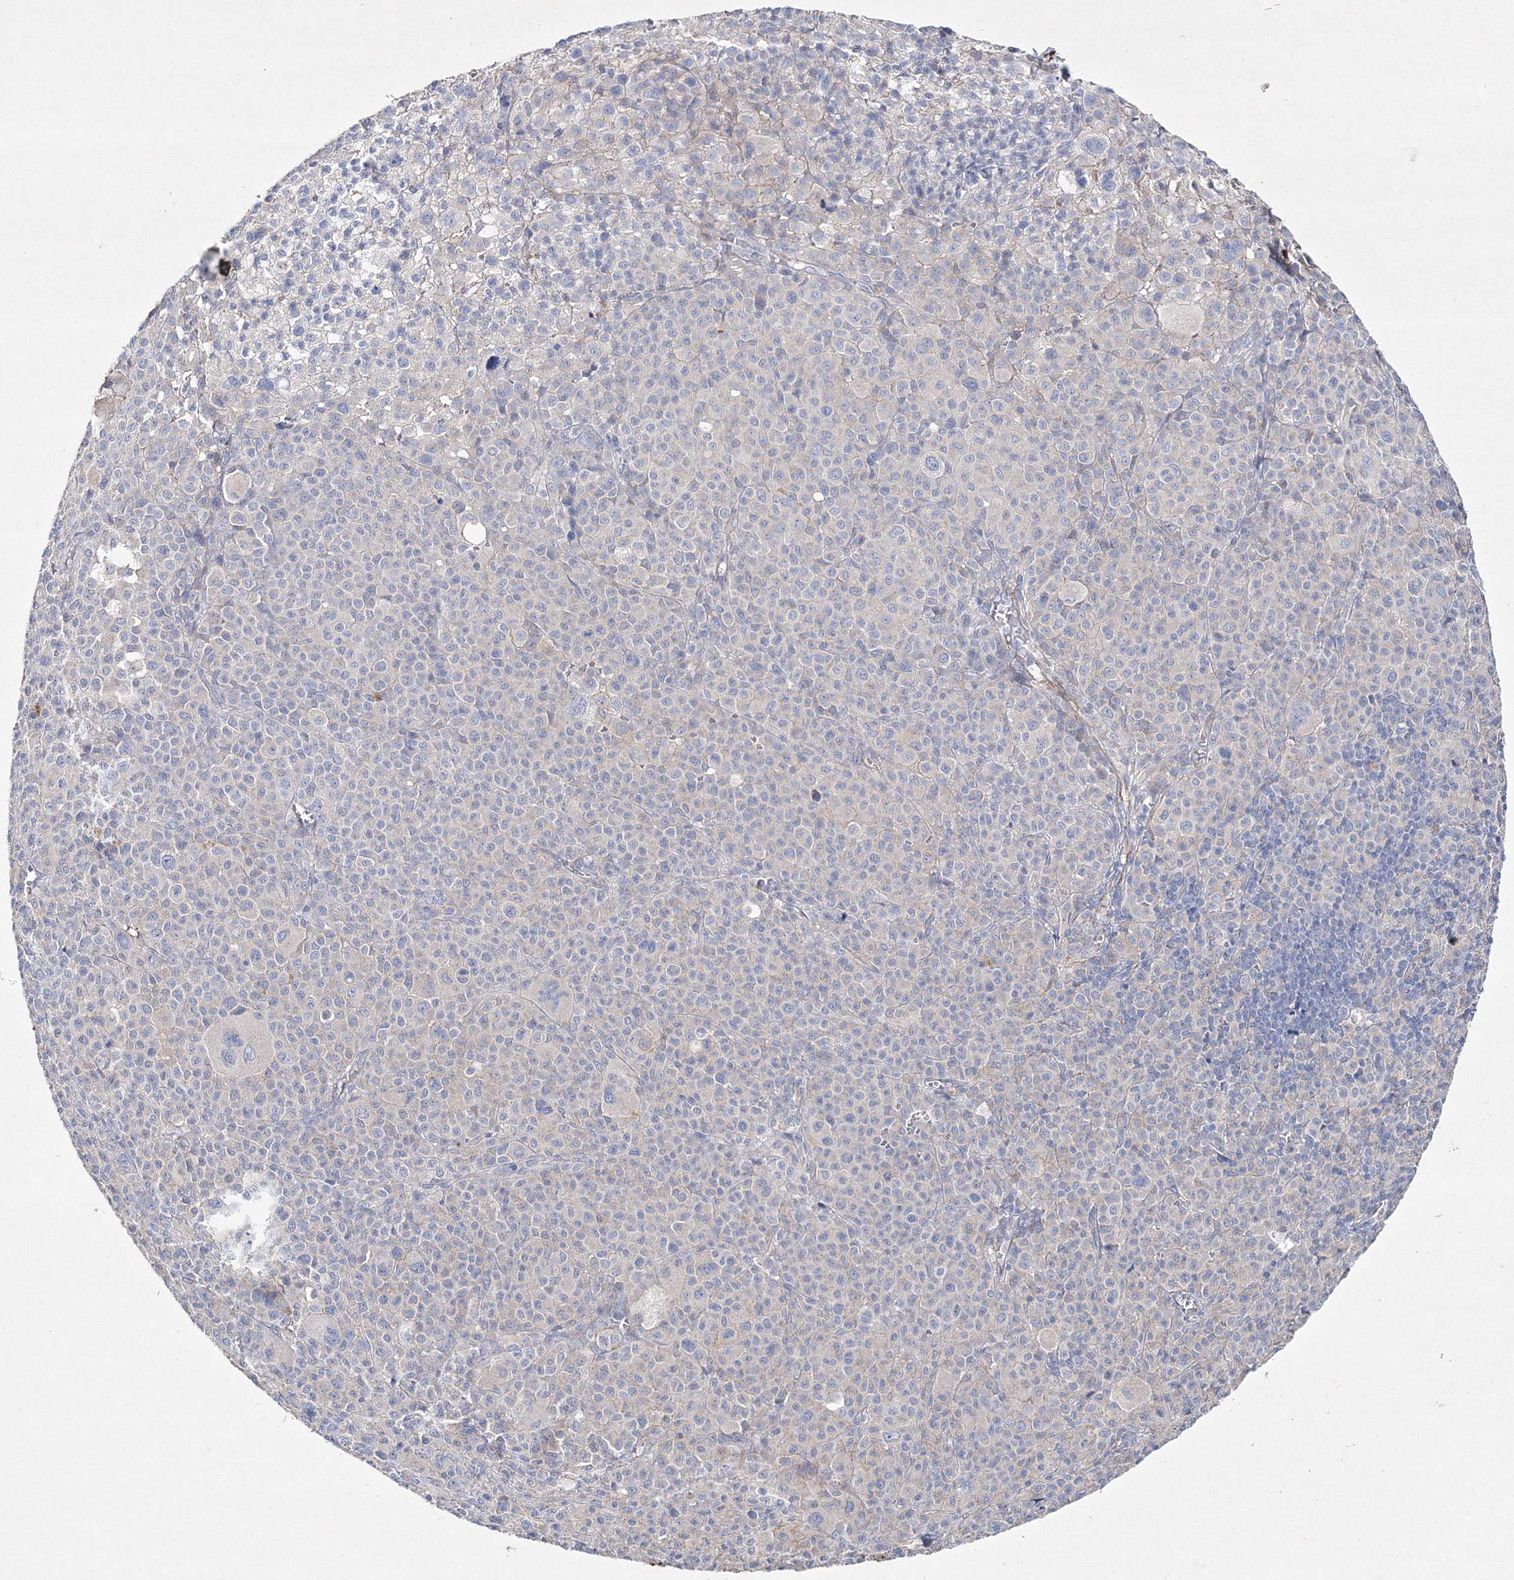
{"staining": {"intensity": "negative", "quantity": "none", "location": "none"}, "tissue": "melanoma", "cell_type": "Tumor cells", "image_type": "cancer", "snomed": [{"axis": "morphology", "description": "Malignant melanoma, Metastatic site"}, {"axis": "topography", "description": "Skin"}], "caption": "Immunohistochemistry (IHC) micrograph of neoplastic tissue: melanoma stained with DAB (3,3'-diaminobenzidine) demonstrates no significant protein expression in tumor cells.", "gene": "NAA40", "patient": {"sex": "female", "age": 74}}